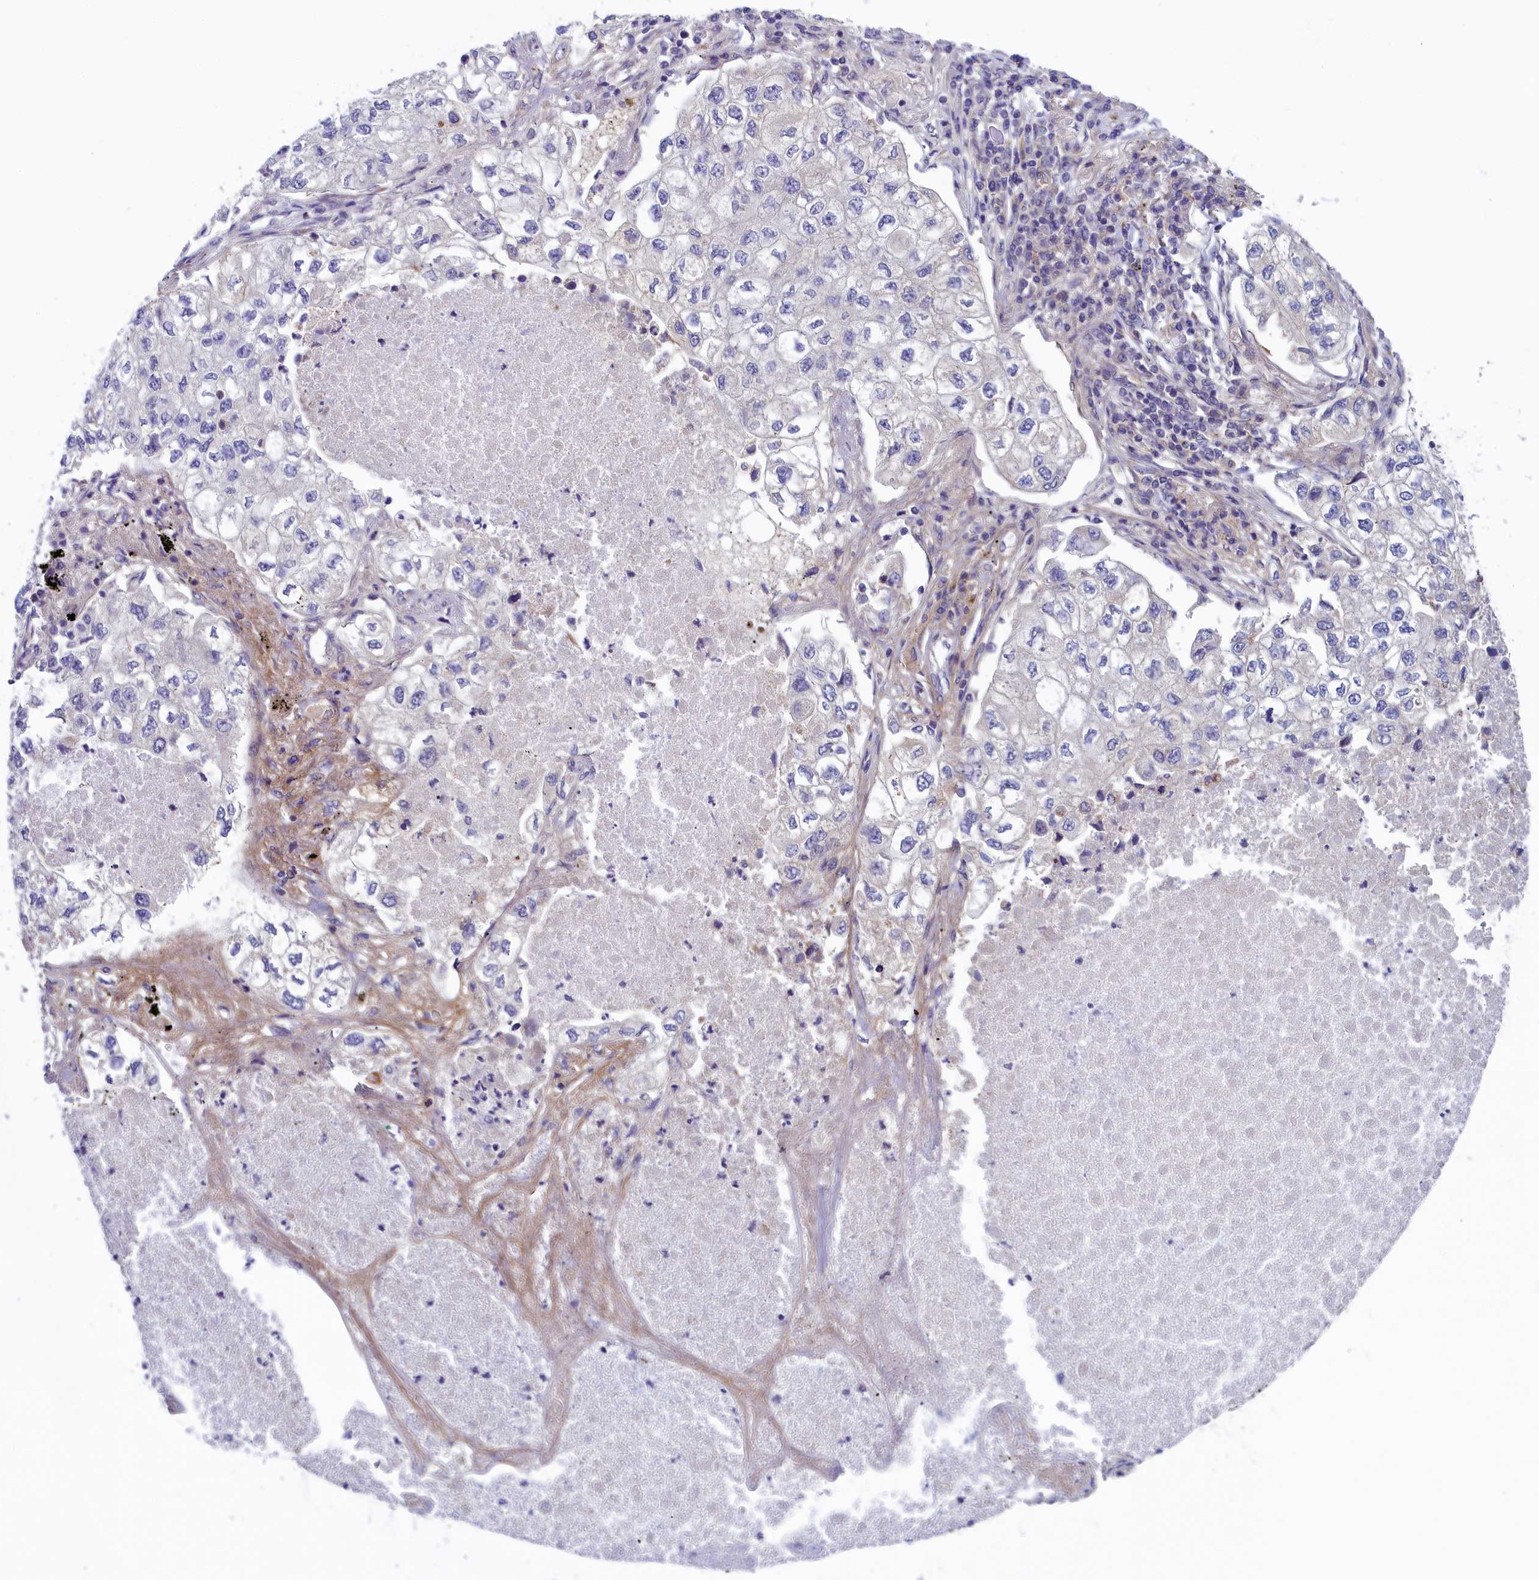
{"staining": {"intensity": "negative", "quantity": "none", "location": "none"}, "tissue": "lung cancer", "cell_type": "Tumor cells", "image_type": "cancer", "snomed": [{"axis": "morphology", "description": "Adenocarcinoma, NOS"}, {"axis": "topography", "description": "Lung"}], "caption": "IHC of human adenocarcinoma (lung) displays no staining in tumor cells. (Brightfield microscopy of DAB immunohistochemistry (IHC) at high magnification).", "gene": "ANKRD39", "patient": {"sex": "male", "age": 63}}